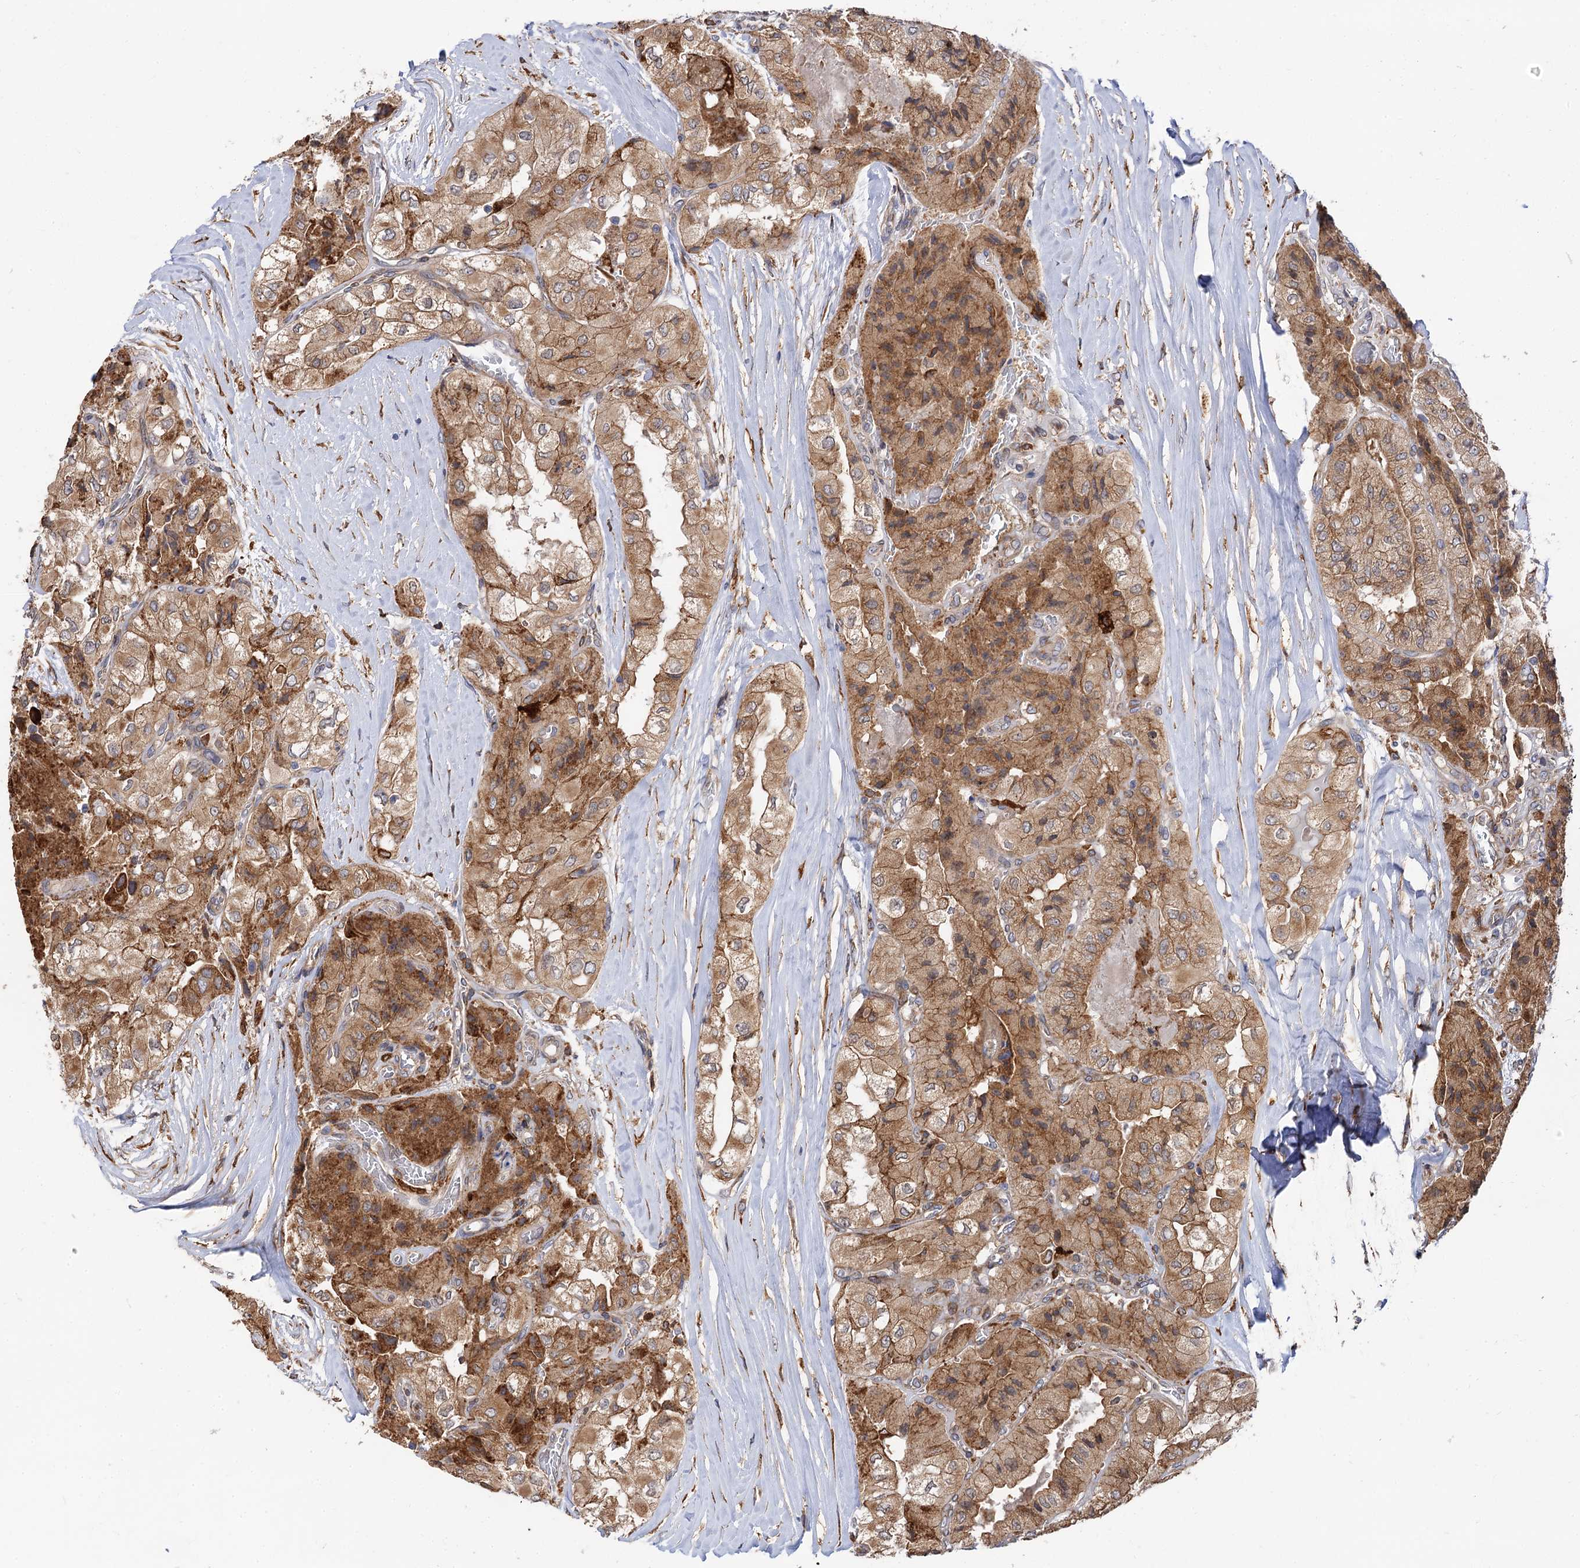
{"staining": {"intensity": "moderate", "quantity": ">75%", "location": "cytoplasmic/membranous"}, "tissue": "thyroid cancer", "cell_type": "Tumor cells", "image_type": "cancer", "snomed": [{"axis": "morphology", "description": "Papillary adenocarcinoma, NOS"}, {"axis": "topography", "description": "Thyroid gland"}], "caption": "DAB (3,3'-diaminobenzidine) immunohistochemical staining of human papillary adenocarcinoma (thyroid) displays moderate cytoplasmic/membranous protein staining in approximately >75% of tumor cells.", "gene": "PPIP5K2", "patient": {"sex": "female", "age": 59}}